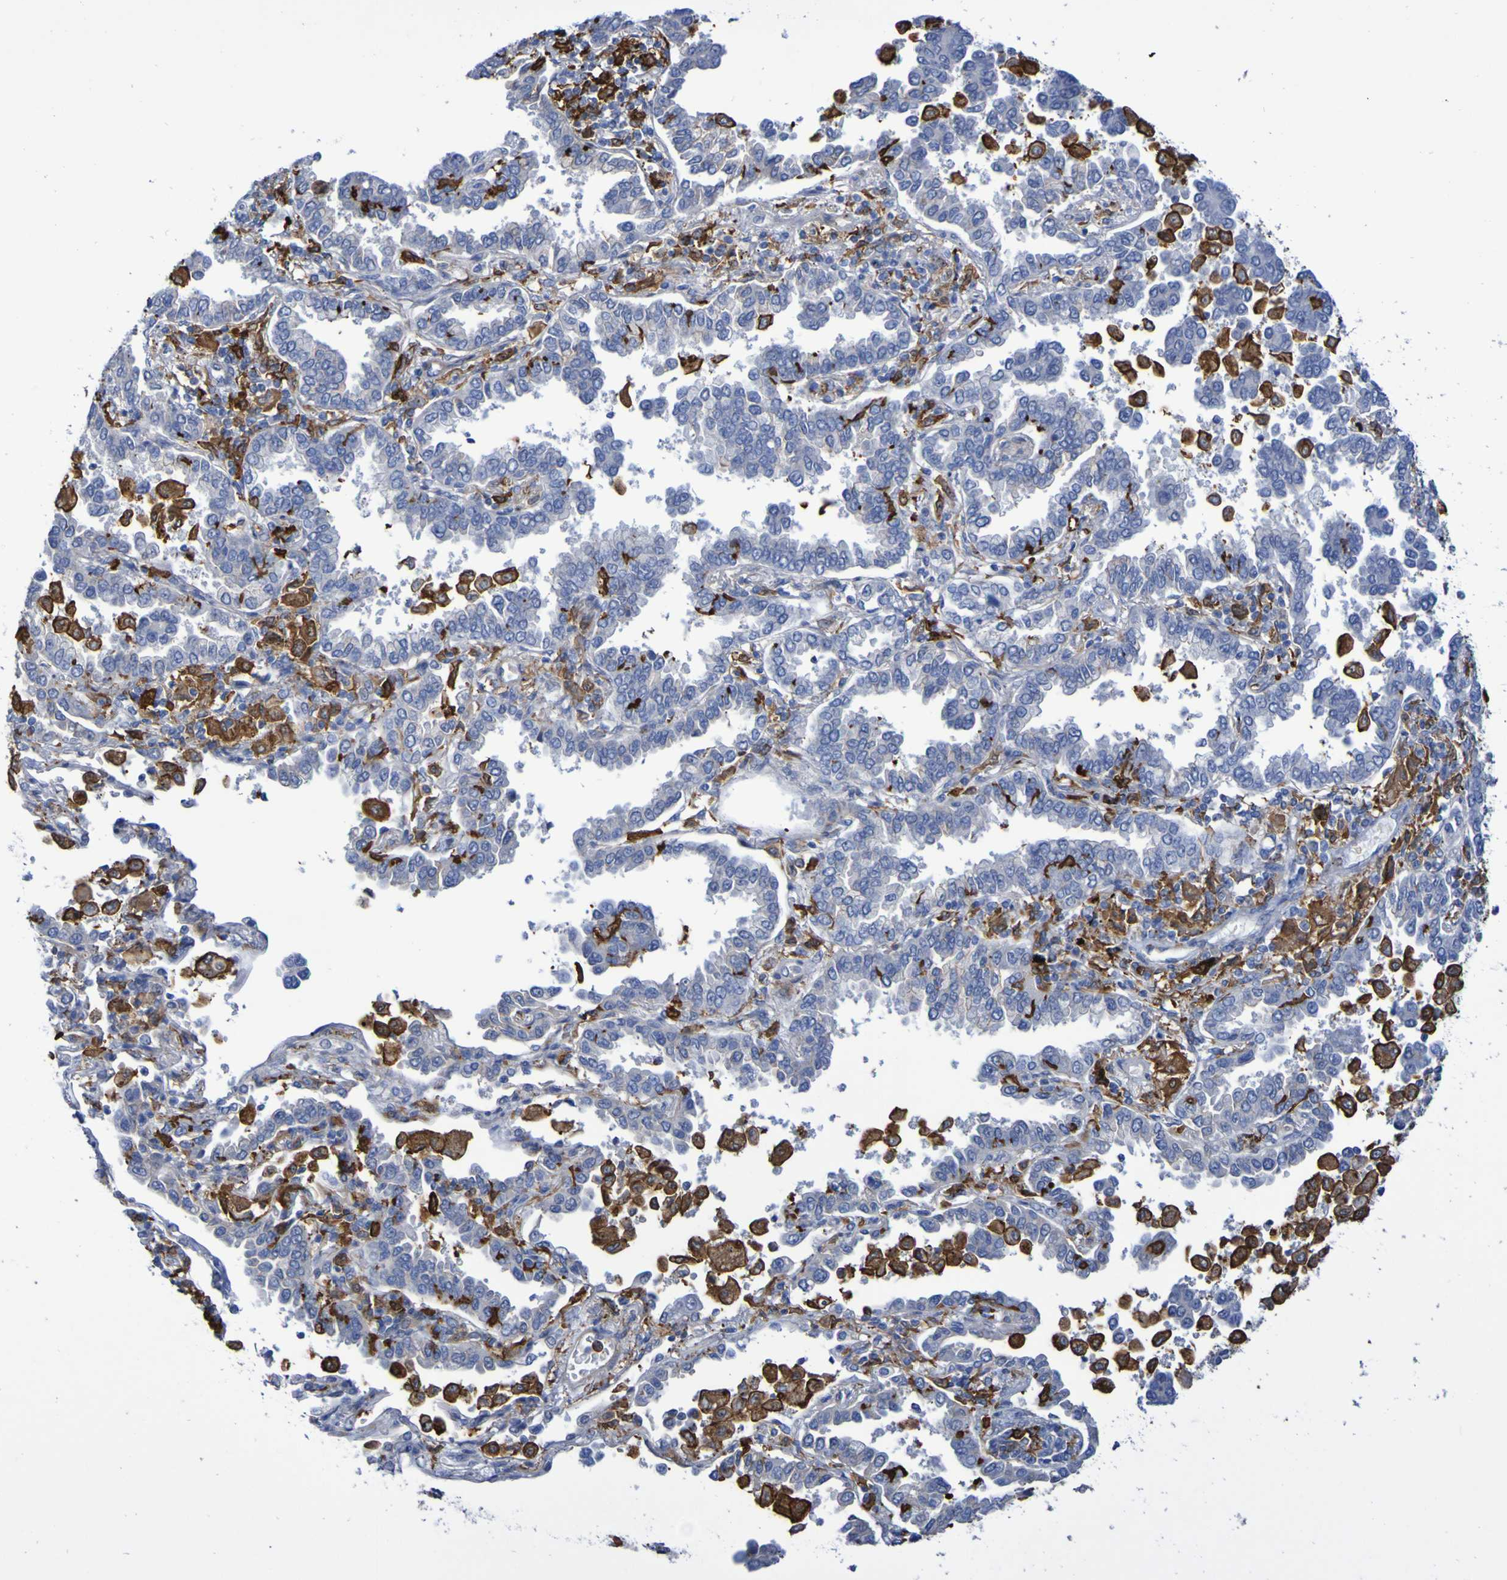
{"staining": {"intensity": "negative", "quantity": "none", "location": "none"}, "tissue": "lung cancer", "cell_type": "Tumor cells", "image_type": "cancer", "snomed": [{"axis": "morphology", "description": "Normal tissue, NOS"}, {"axis": "morphology", "description": "Adenocarcinoma, NOS"}, {"axis": "topography", "description": "Lung"}], "caption": "The IHC image has no significant positivity in tumor cells of lung cancer (adenocarcinoma) tissue.", "gene": "SCRG1", "patient": {"sex": "male", "age": 59}}